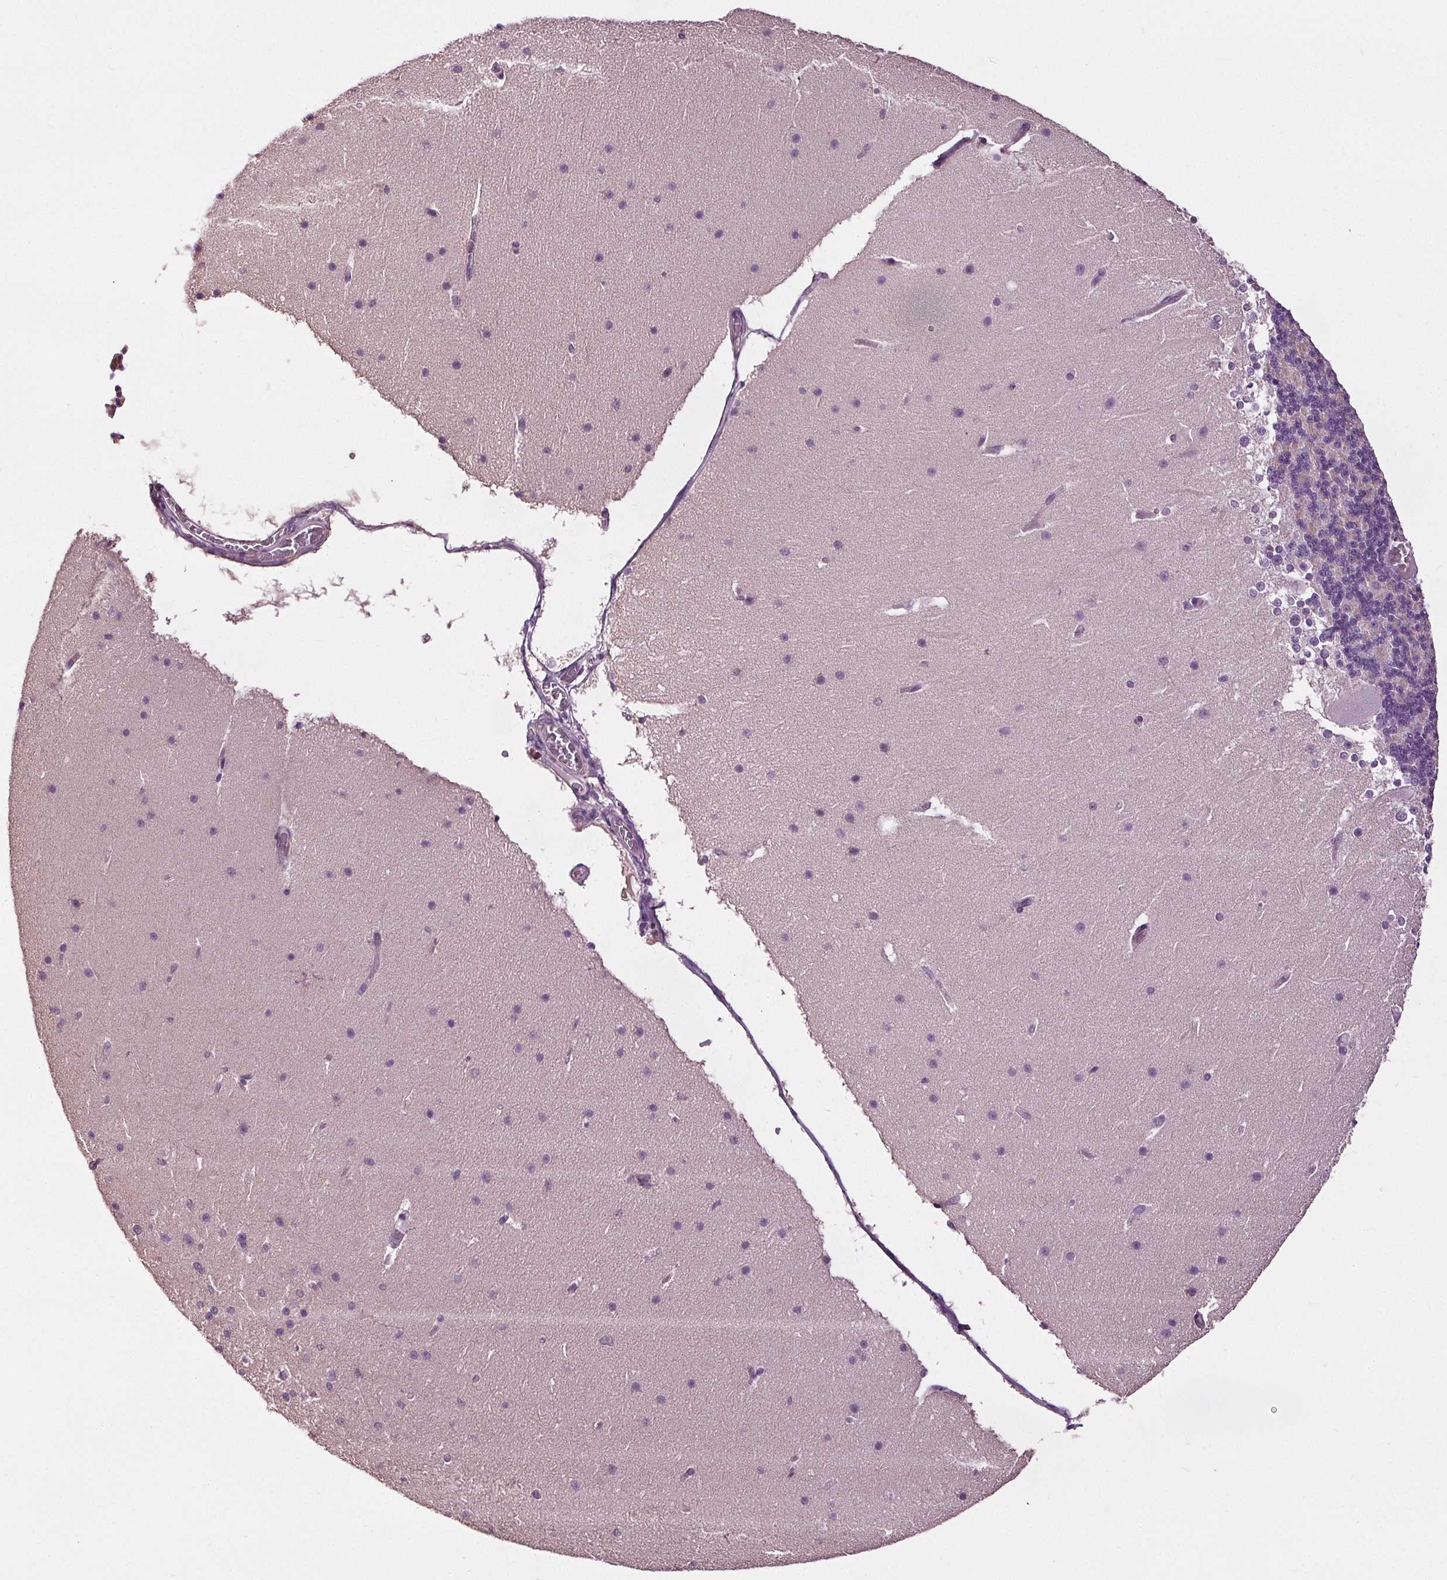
{"staining": {"intensity": "negative", "quantity": "none", "location": "none"}, "tissue": "cerebellum", "cell_type": "Cells in granular layer", "image_type": "normal", "snomed": [{"axis": "morphology", "description": "Normal tissue, NOS"}, {"axis": "topography", "description": "Cerebellum"}], "caption": "The image displays no staining of cells in granular layer in normal cerebellum. Nuclei are stained in blue.", "gene": "RASA1", "patient": {"sex": "female", "age": 19}}